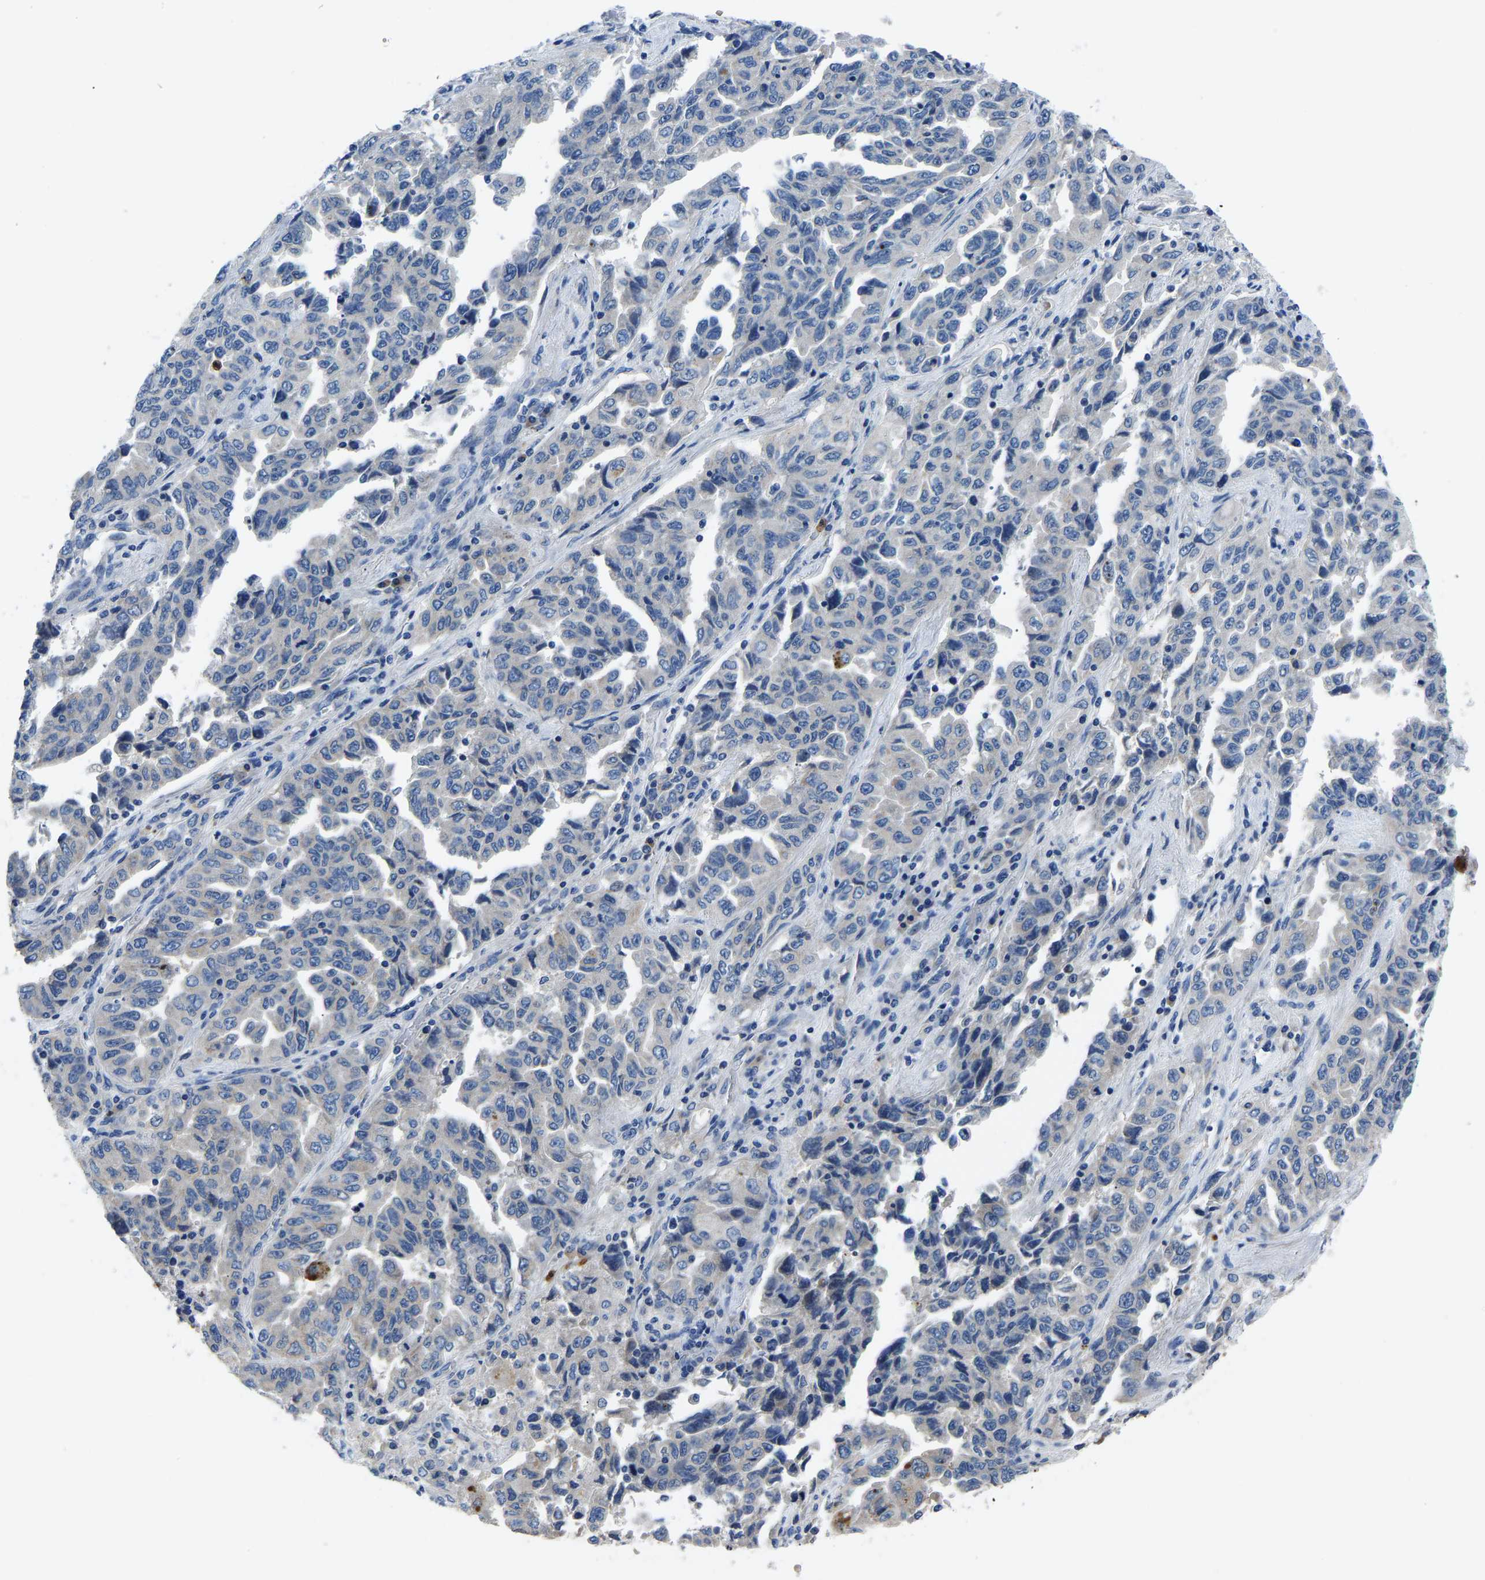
{"staining": {"intensity": "negative", "quantity": "none", "location": "none"}, "tissue": "lung cancer", "cell_type": "Tumor cells", "image_type": "cancer", "snomed": [{"axis": "morphology", "description": "Adenocarcinoma, NOS"}, {"axis": "topography", "description": "Lung"}], "caption": "Immunohistochemistry (IHC) image of lung cancer stained for a protein (brown), which exhibits no expression in tumor cells.", "gene": "TOR1B", "patient": {"sex": "female", "age": 51}}